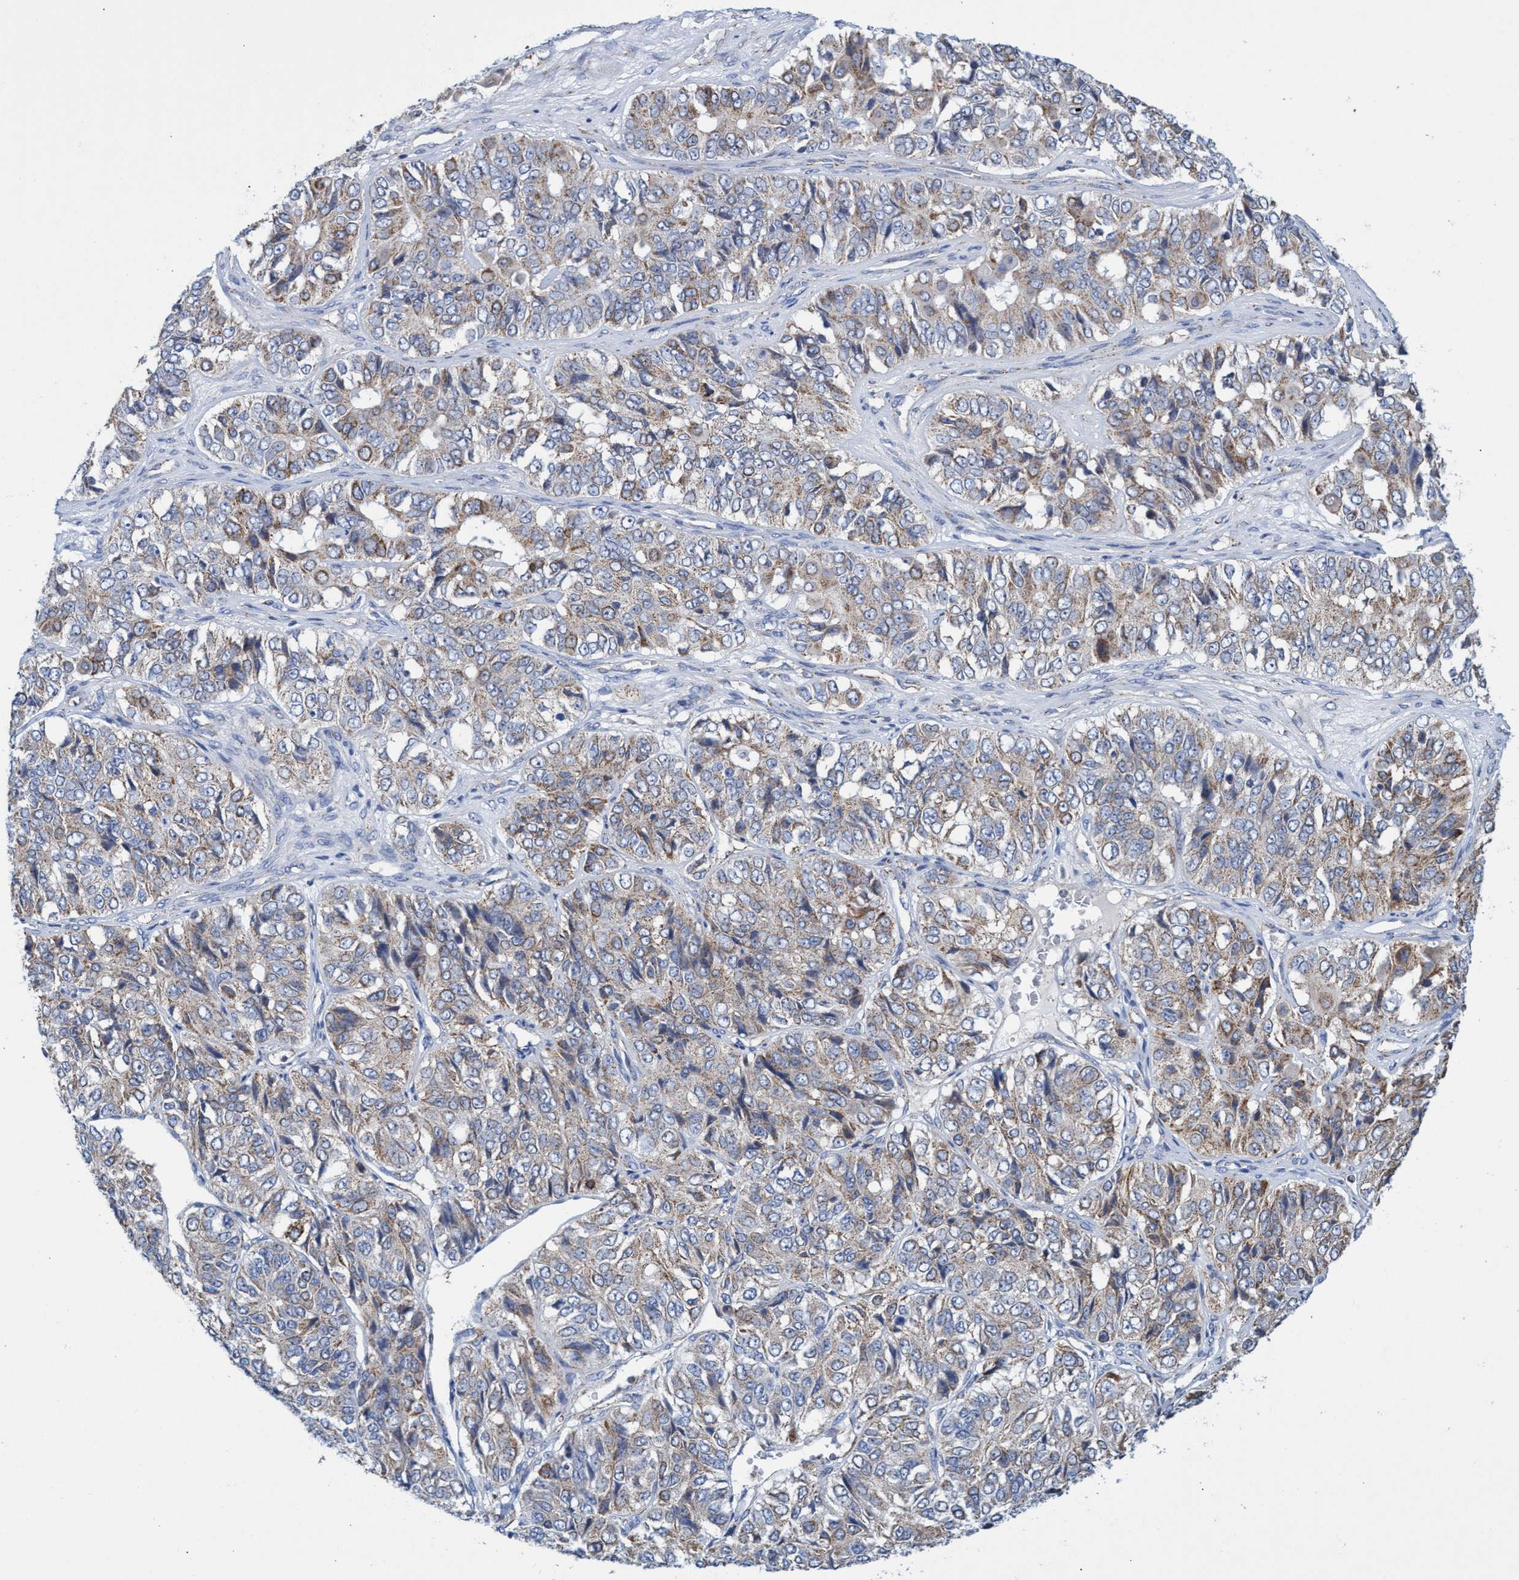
{"staining": {"intensity": "weak", "quantity": ">75%", "location": "cytoplasmic/membranous"}, "tissue": "ovarian cancer", "cell_type": "Tumor cells", "image_type": "cancer", "snomed": [{"axis": "morphology", "description": "Carcinoma, endometroid"}, {"axis": "topography", "description": "Ovary"}], "caption": "Ovarian cancer (endometroid carcinoma) stained with a brown dye displays weak cytoplasmic/membranous positive expression in about >75% of tumor cells.", "gene": "ZNF750", "patient": {"sex": "female", "age": 51}}